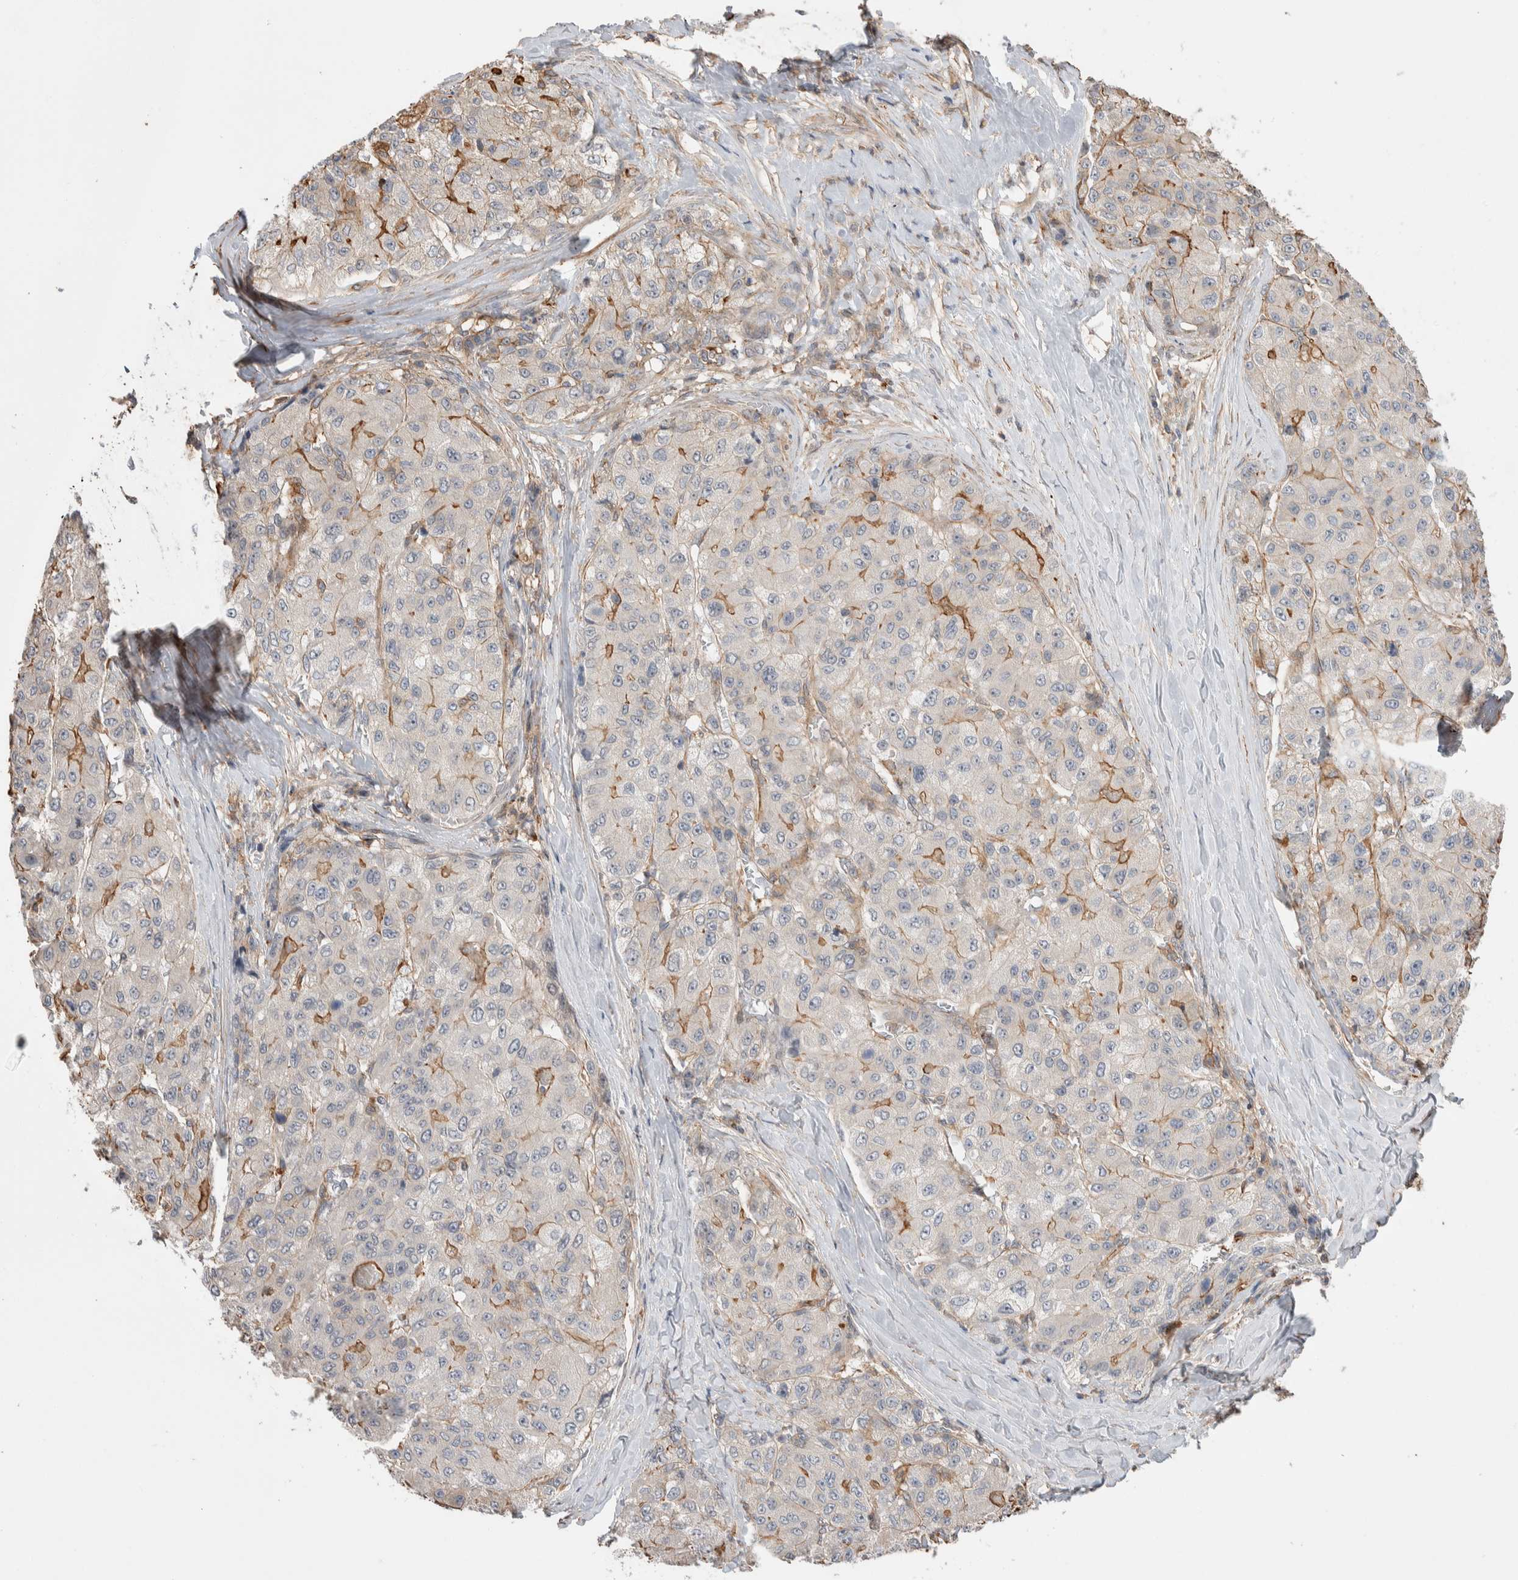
{"staining": {"intensity": "weak", "quantity": "25%-75%", "location": "cytoplasmic/membranous"}, "tissue": "liver cancer", "cell_type": "Tumor cells", "image_type": "cancer", "snomed": [{"axis": "morphology", "description": "Carcinoma, Hepatocellular, NOS"}, {"axis": "topography", "description": "Liver"}], "caption": "Immunohistochemical staining of human liver cancer (hepatocellular carcinoma) demonstrates low levels of weak cytoplasmic/membranous positivity in approximately 25%-75% of tumor cells.", "gene": "ZNF704", "patient": {"sex": "male", "age": 80}}